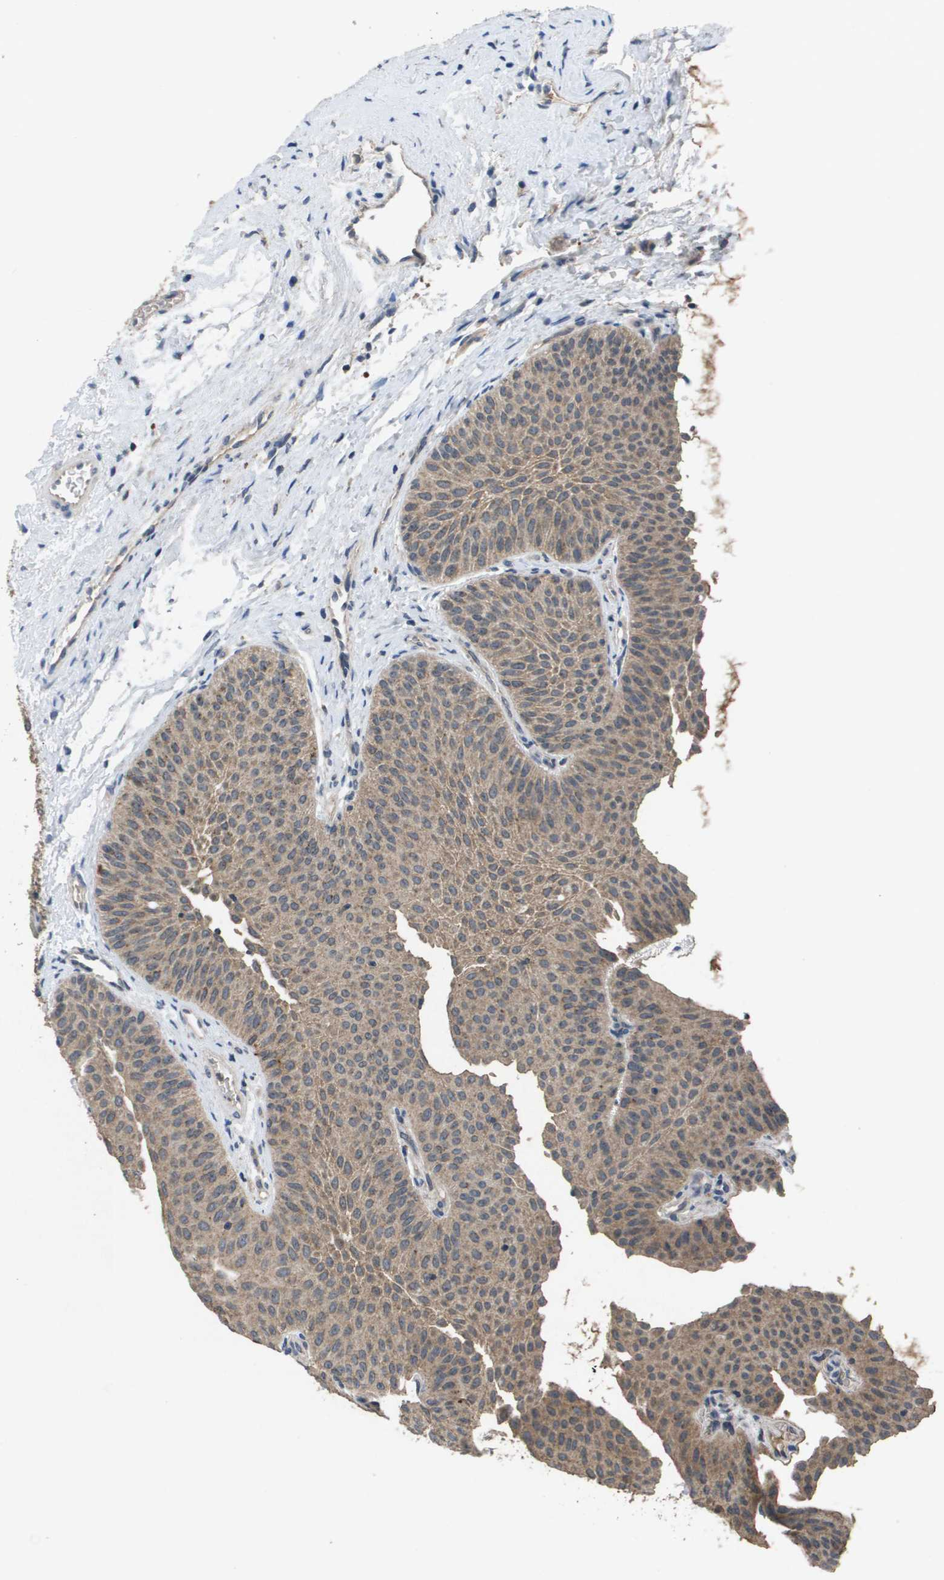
{"staining": {"intensity": "weak", "quantity": ">75%", "location": "cytoplasmic/membranous"}, "tissue": "urothelial cancer", "cell_type": "Tumor cells", "image_type": "cancer", "snomed": [{"axis": "morphology", "description": "Urothelial carcinoma, Low grade"}, {"axis": "topography", "description": "Urinary bladder"}], "caption": "Protein staining demonstrates weak cytoplasmic/membranous positivity in about >75% of tumor cells in low-grade urothelial carcinoma. The staining is performed using DAB brown chromogen to label protein expression. The nuclei are counter-stained blue using hematoxylin.", "gene": "PROC", "patient": {"sex": "female", "age": 60}}